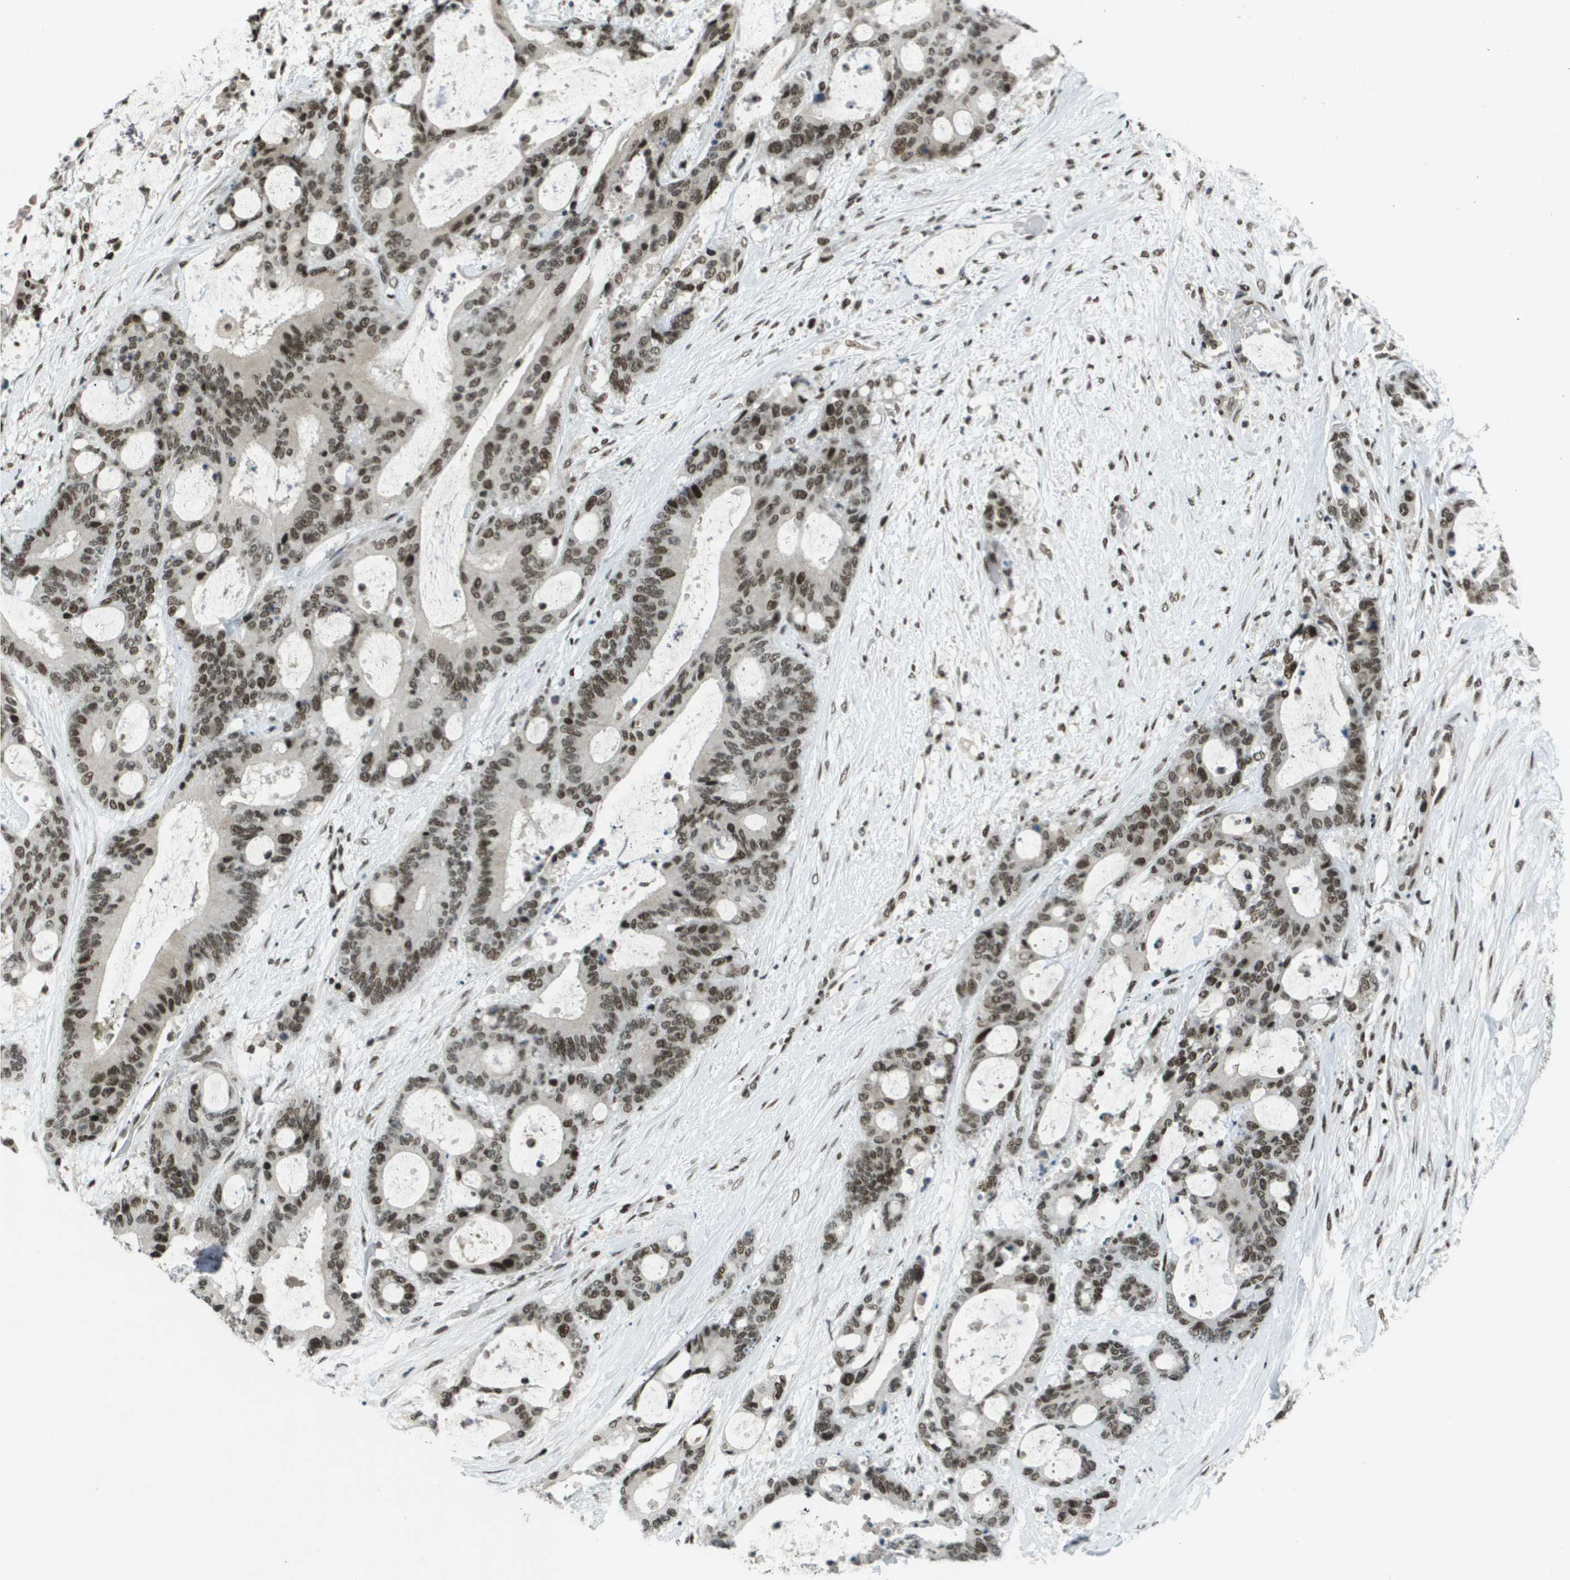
{"staining": {"intensity": "strong", "quantity": ">75%", "location": "nuclear"}, "tissue": "liver cancer", "cell_type": "Tumor cells", "image_type": "cancer", "snomed": [{"axis": "morphology", "description": "Cholangiocarcinoma"}, {"axis": "topography", "description": "Liver"}], "caption": "Immunohistochemistry of liver cancer (cholangiocarcinoma) reveals high levels of strong nuclear positivity in about >75% of tumor cells.", "gene": "IRF7", "patient": {"sex": "female", "age": 73}}